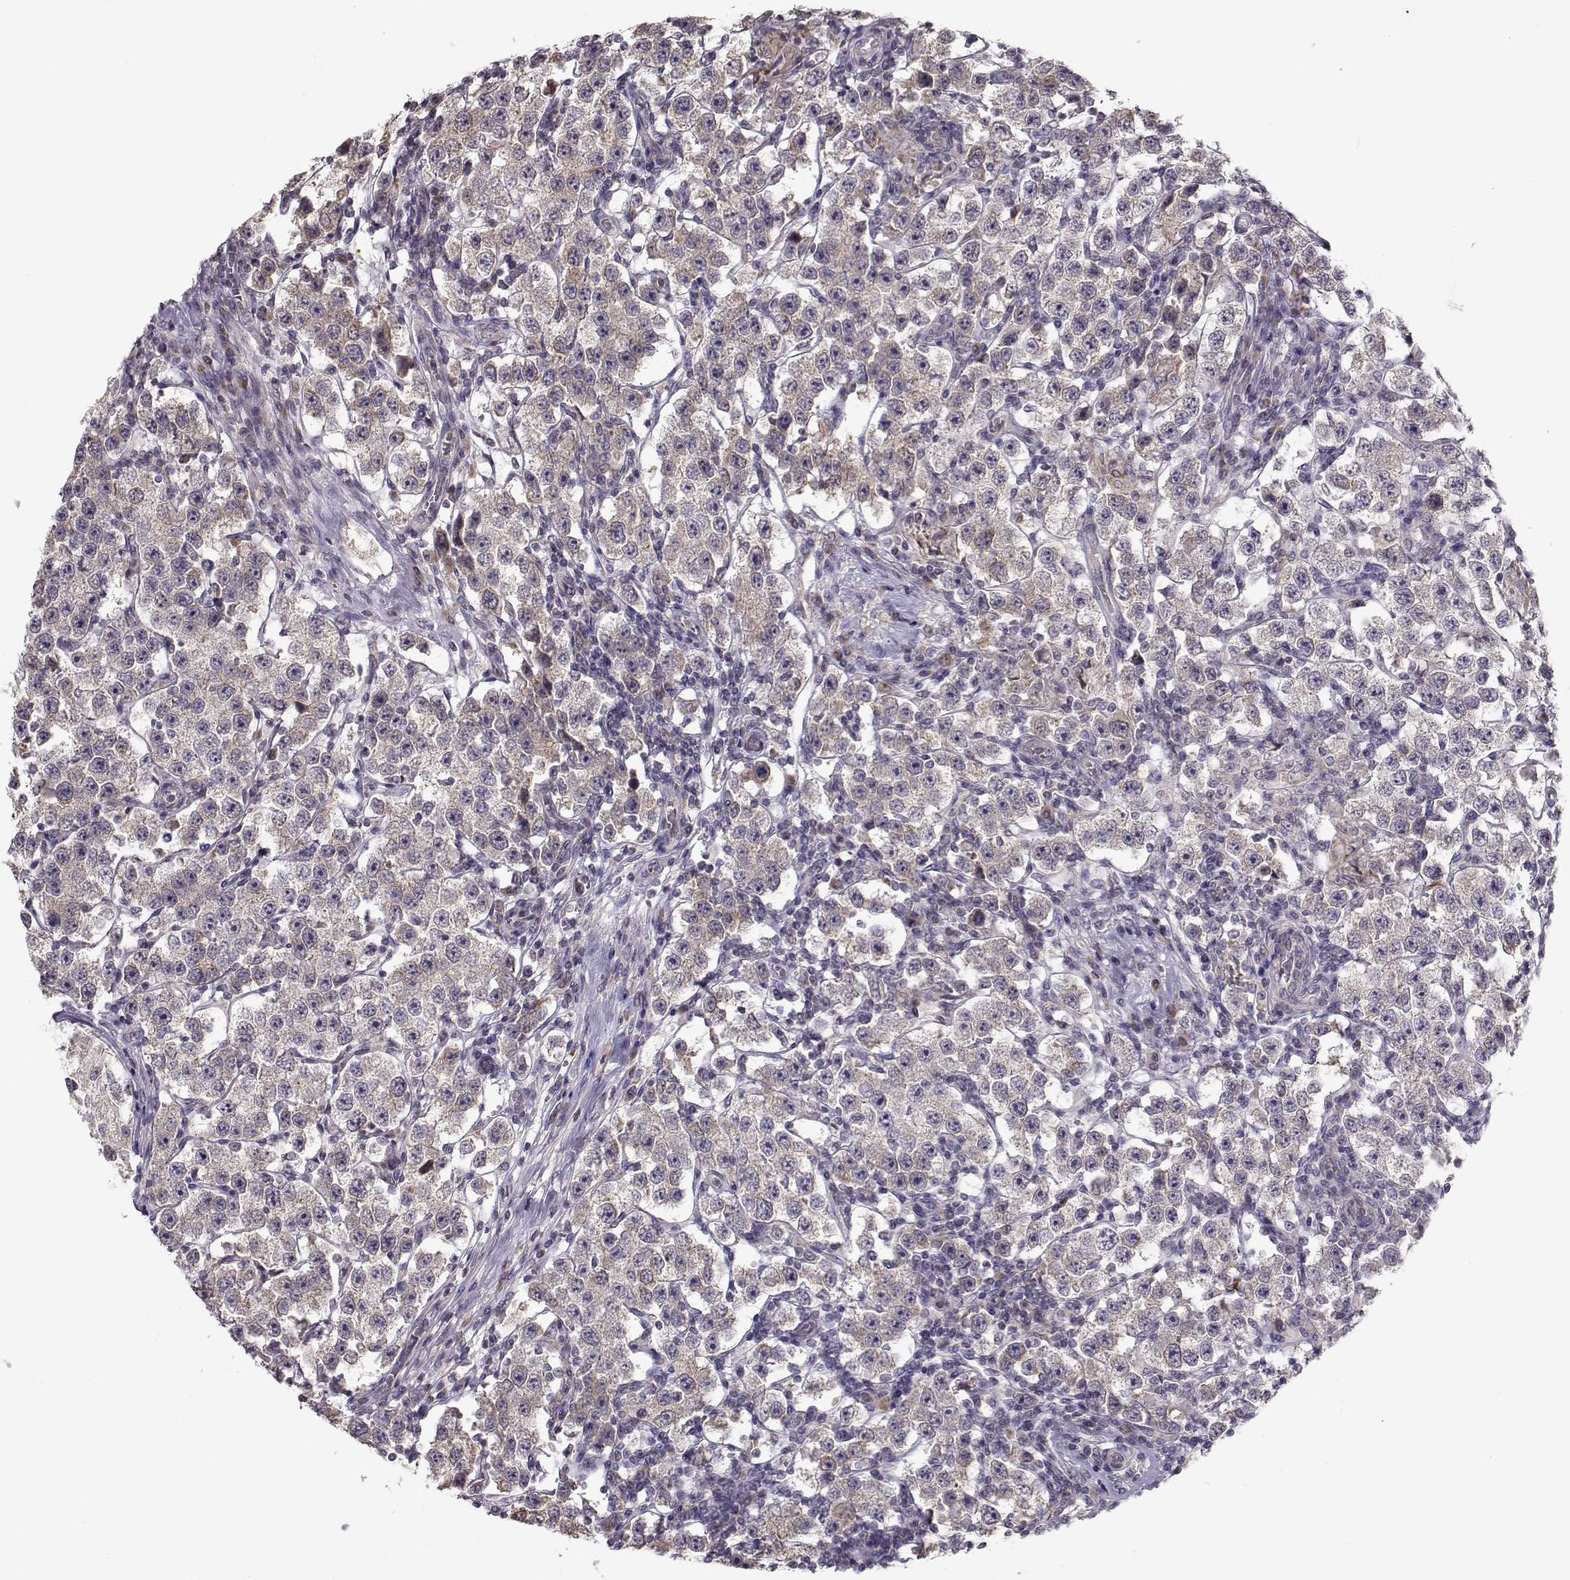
{"staining": {"intensity": "weak", "quantity": "<25%", "location": "cytoplasmic/membranous"}, "tissue": "testis cancer", "cell_type": "Tumor cells", "image_type": "cancer", "snomed": [{"axis": "morphology", "description": "Seminoma, NOS"}, {"axis": "topography", "description": "Testis"}], "caption": "This is an IHC micrograph of testis seminoma. There is no staining in tumor cells.", "gene": "ENTPD8", "patient": {"sex": "male", "age": 37}}